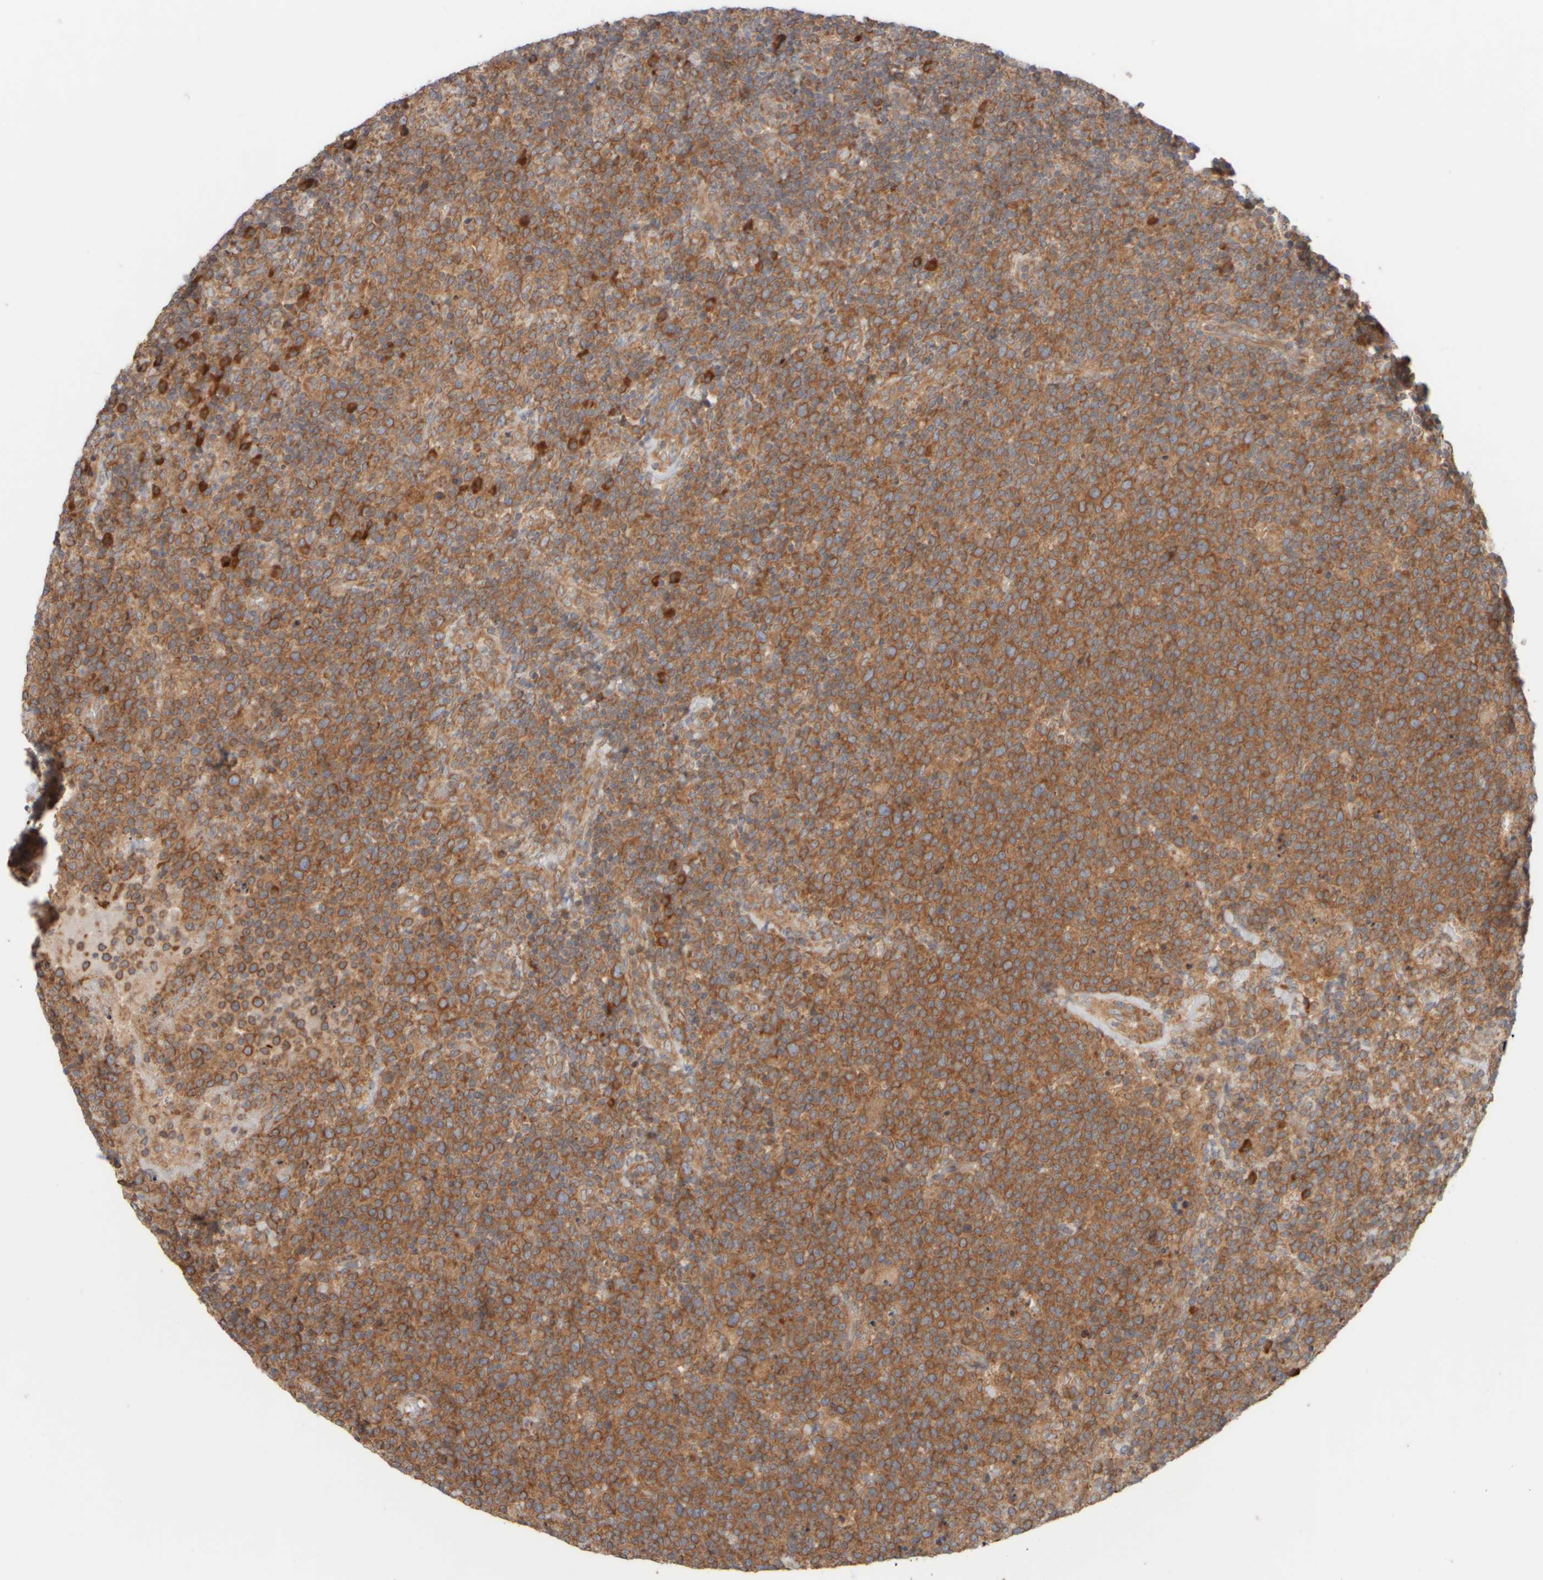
{"staining": {"intensity": "moderate", "quantity": ">75%", "location": "cytoplasmic/membranous"}, "tissue": "lymphoma", "cell_type": "Tumor cells", "image_type": "cancer", "snomed": [{"axis": "morphology", "description": "Malignant lymphoma, non-Hodgkin's type, High grade"}, {"axis": "topography", "description": "Lymph node"}], "caption": "Immunohistochemistry (IHC) (DAB (3,3'-diaminobenzidine)) staining of high-grade malignant lymphoma, non-Hodgkin's type exhibits moderate cytoplasmic/membranous protein expression in approximately >75% of tumor cells. (IHC, brightfield microscopy, high magnification).", "gene": "EIF2B3", "patient": {"sex": "male", "age": 61}}